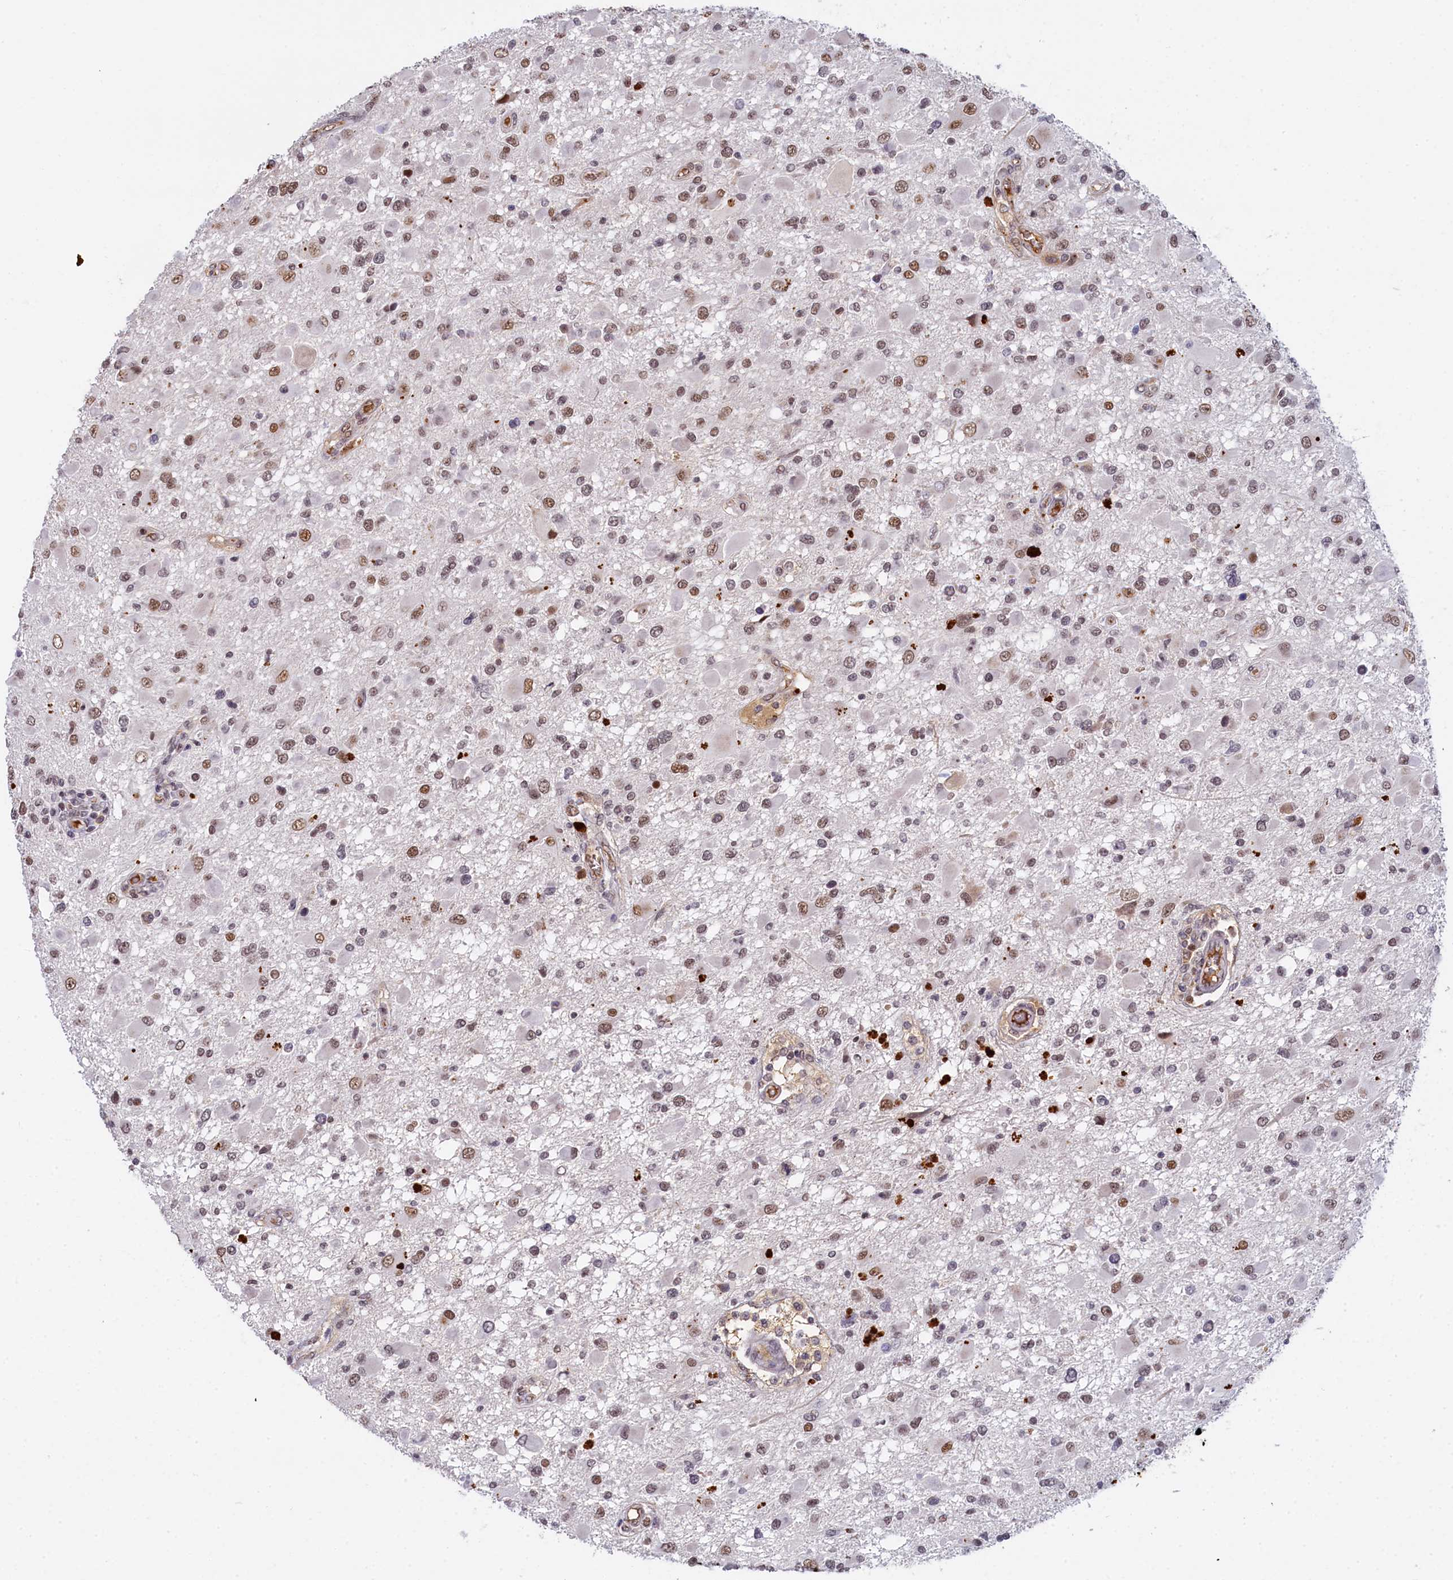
{"staining": {"intensity": "moderate", "quantity": ">75%", "location": "nuclear"}, "tissue": "glioma", "cell_type": "Tumor cells", "image_type": "cancer", "snomed": [{"axis": "morphology", "description": "Glioma, malignant, High grade"}, {"axis": "topography", "description": "Brain"}], "caption": "Protein analysis of malignant high-grade glioma tissue reveals moderate nuclear staining in about >75% of tumor cells. (DAB (3,3'-diaminobenzidine) IHC with brightfield microscopy, high magnification).", "gene": "INTS14", "patient": {"sex": "male", "age": 53}}